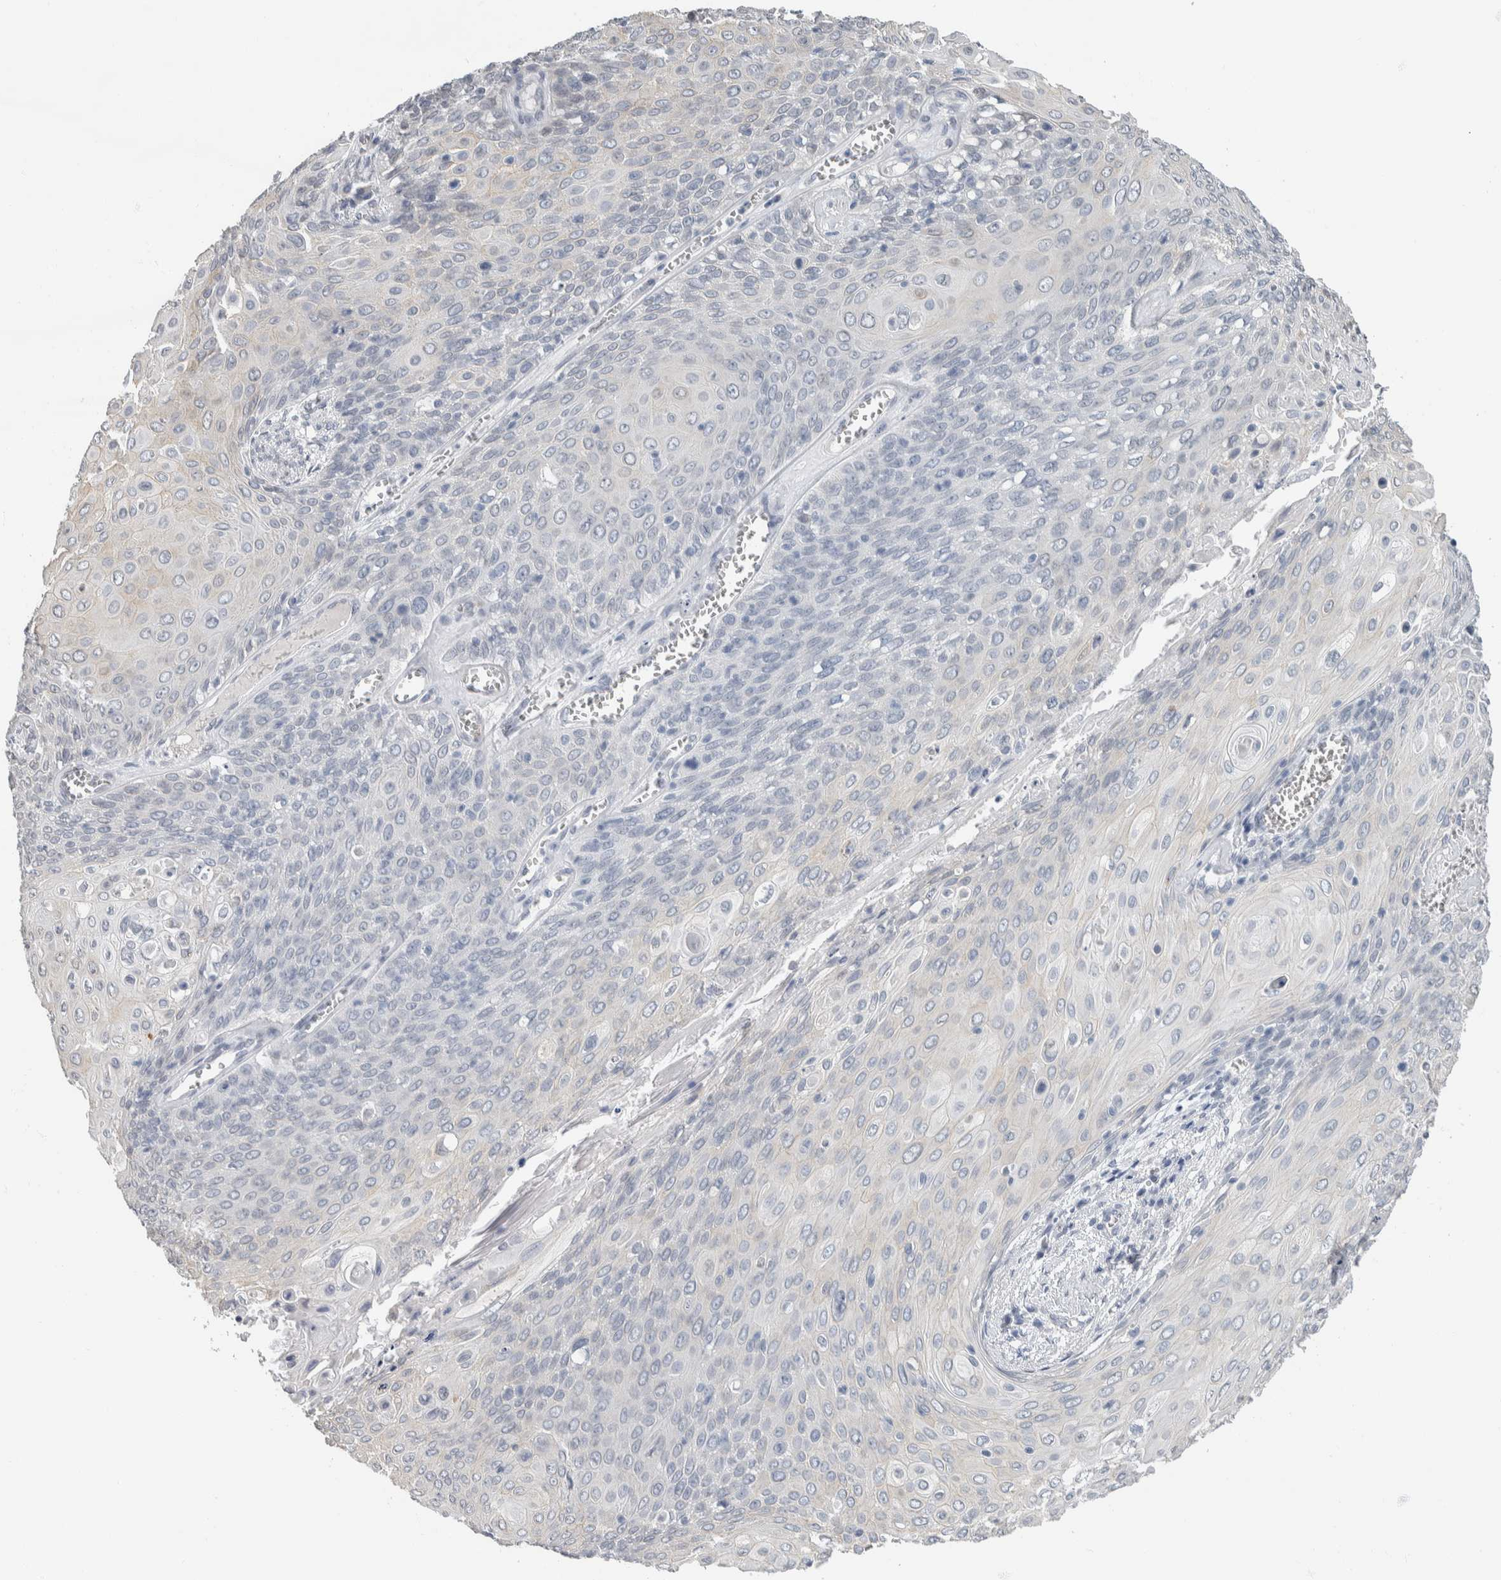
{"staining": {"intensity": "negative", "quantity": "none", "location": "none"}, "tissue": "cervical cancer", "cell_type": "Tumor cells", "image_type": "cancer", "snomed": [{"axis": "morphology", "description": "Squamous cell carcinoma, NOS"}, {"axis": "topography", "description": "Cervix"}], "caption": "There is no significant expression in tumor cells of cervical cancer.", "gene": "NEFM", "patient": {"sex": "female", "age": 39}}